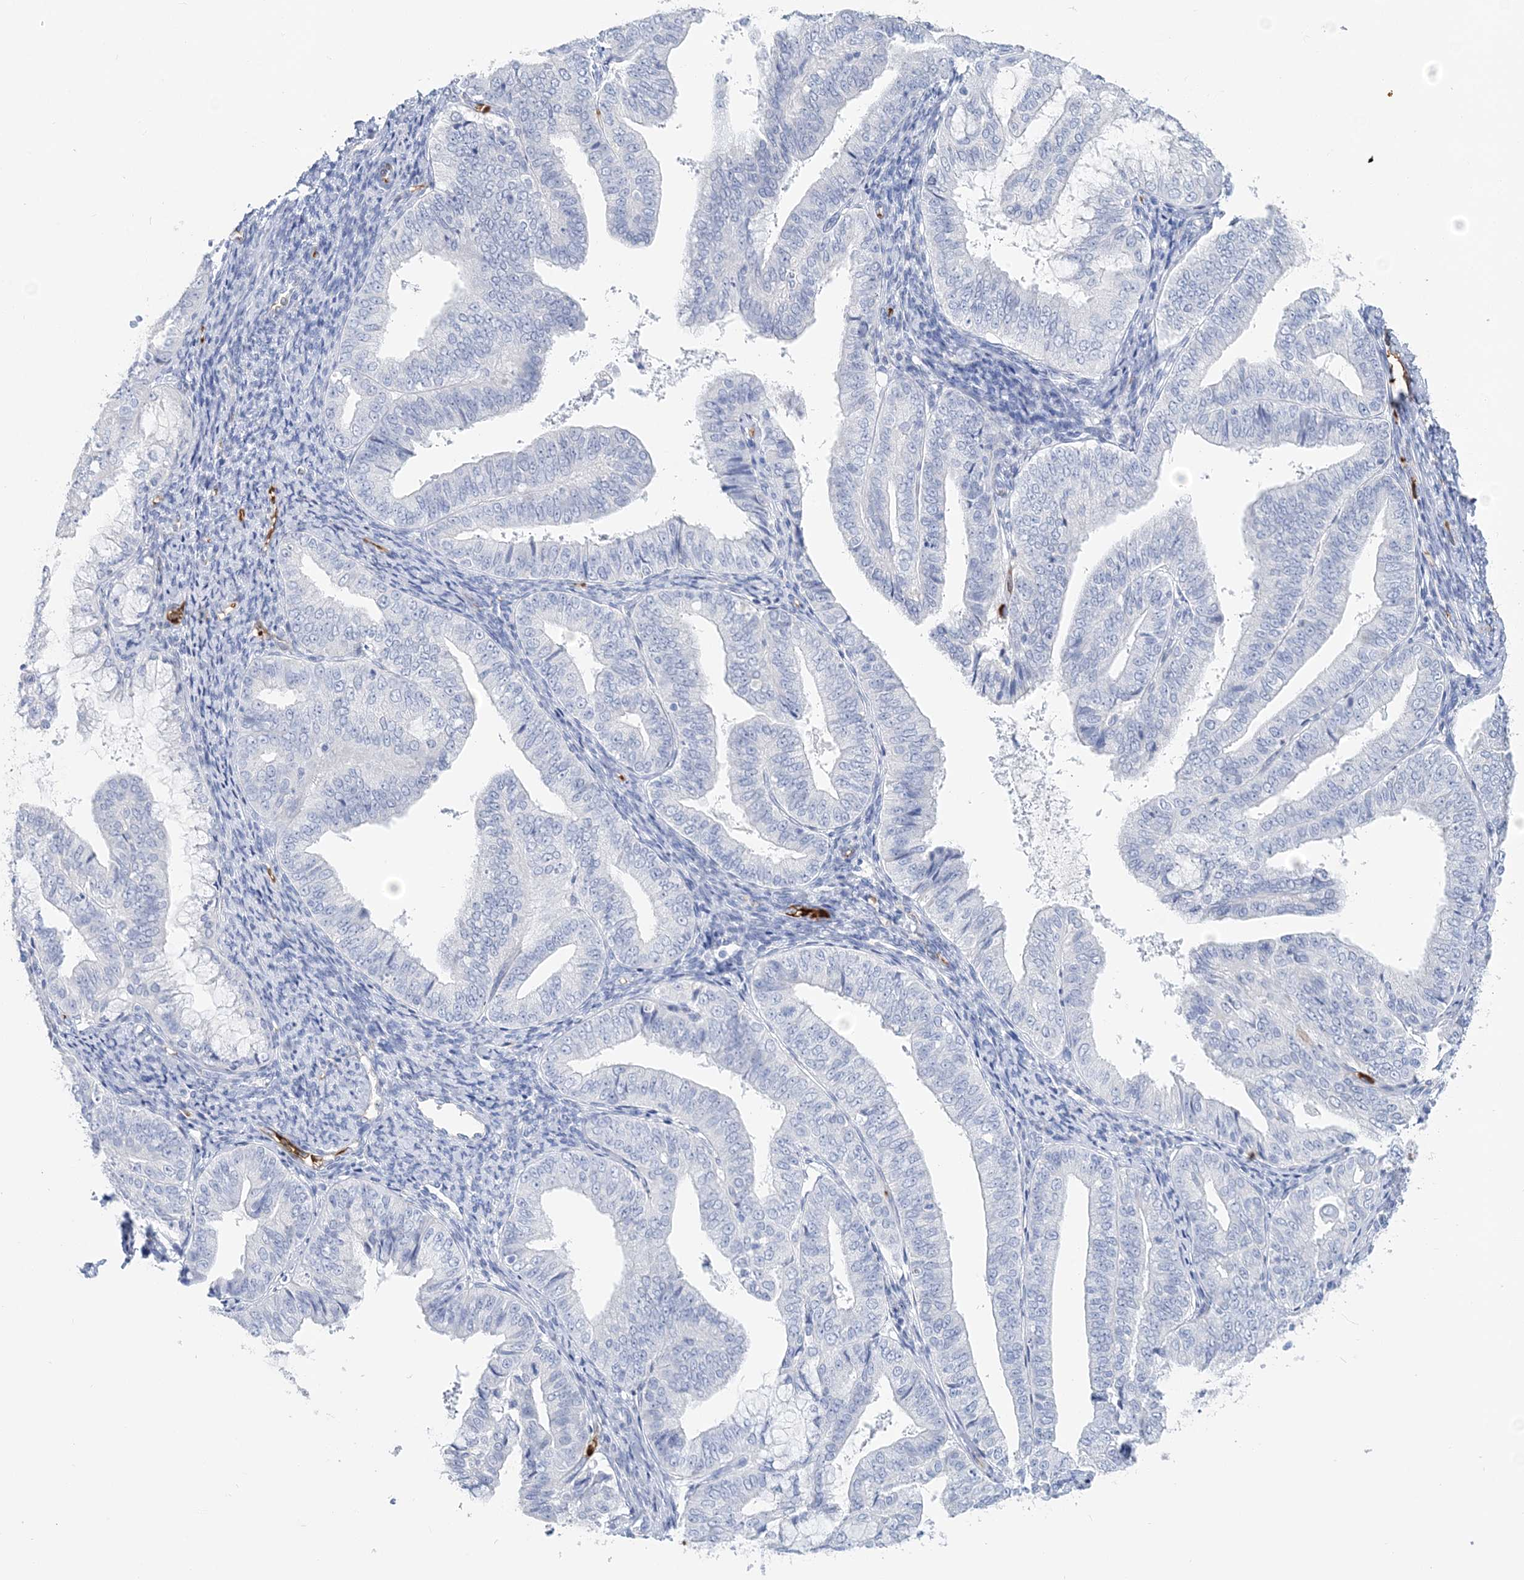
{"staining": {"intensity": "negative", "quantity": "none", "location": "none"}, "tissue": "endometrial cancer", "cell_type": "Tumor cells", "image_type": "cancer", "snomed": [{"axis": "morphology", "description": "Adenocarcinoma, NOS"}, {"axis": "topography", "description": "Endometrium"}], "caption": "High power microscopy micrograph of an immunohistochemistry histopathology image of adenocarcinoma (endometrial), revealing no significant expression in tumor cells. The staining was performed using DAB to visualize the protein expression in brown, while the nuclei were stained in blue with hematoxylin (Magnification: 20x).", "gene": "HBA2", "patient": {"sex": "female", "age": 63}}